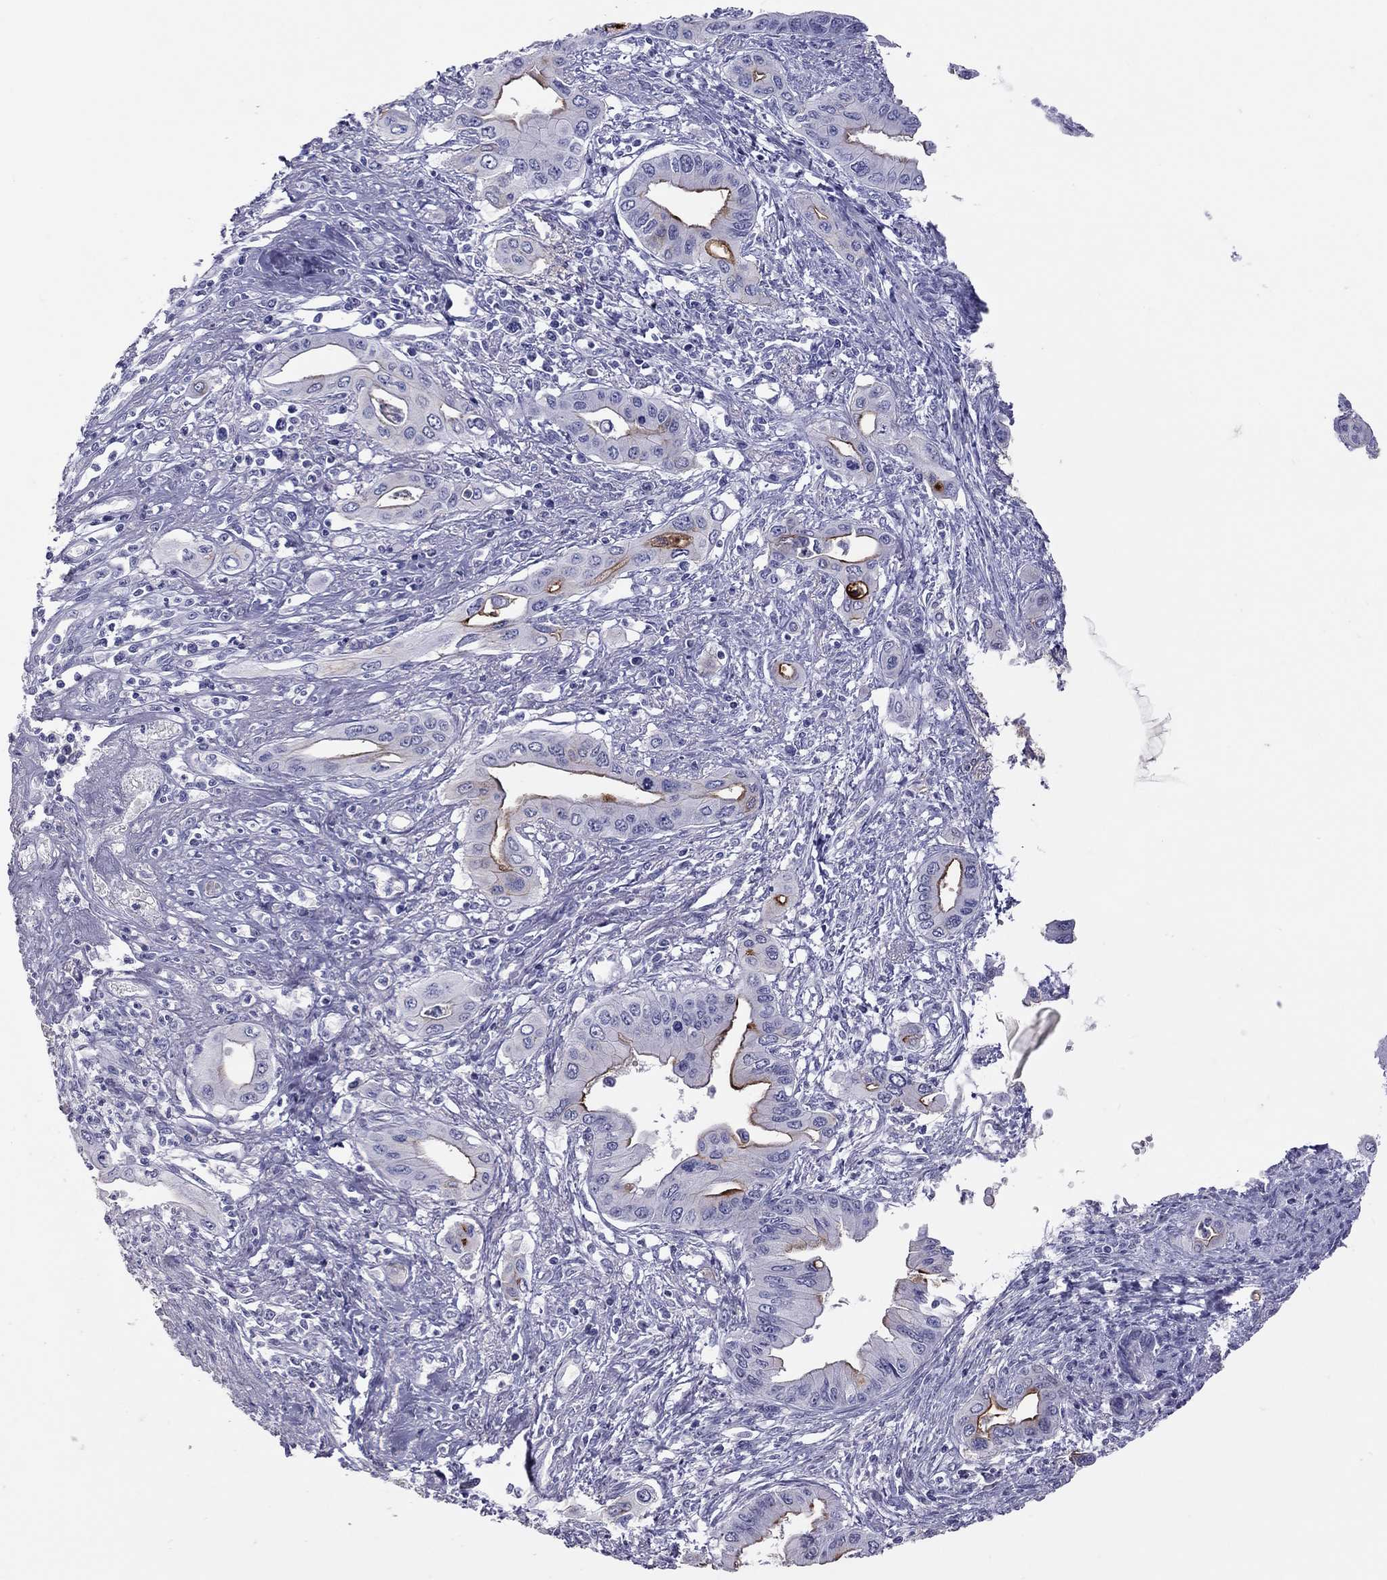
{"staining": {"intensity": "strong", "quantity": "<25%", "location": "cytoplasmic/membranous"}, "tissue": "pancreatic cancer", "cell_type": "Tumor cells", "image_type": "cancer", "snomed": [{"axis": "morphology", "description": "Adenocarcinoma, NOS"}, {"axis": "topography", "description": "Pancreas"}], "caption": "This is an image of immunohistochemistry staining of pancreatic cancer (adenocarcinoma), which shows strong staining in the cytoplasmic/membranous of tumor cells.", "gene": "MUC16", "patient": {"sex": "female", "age": 62}}